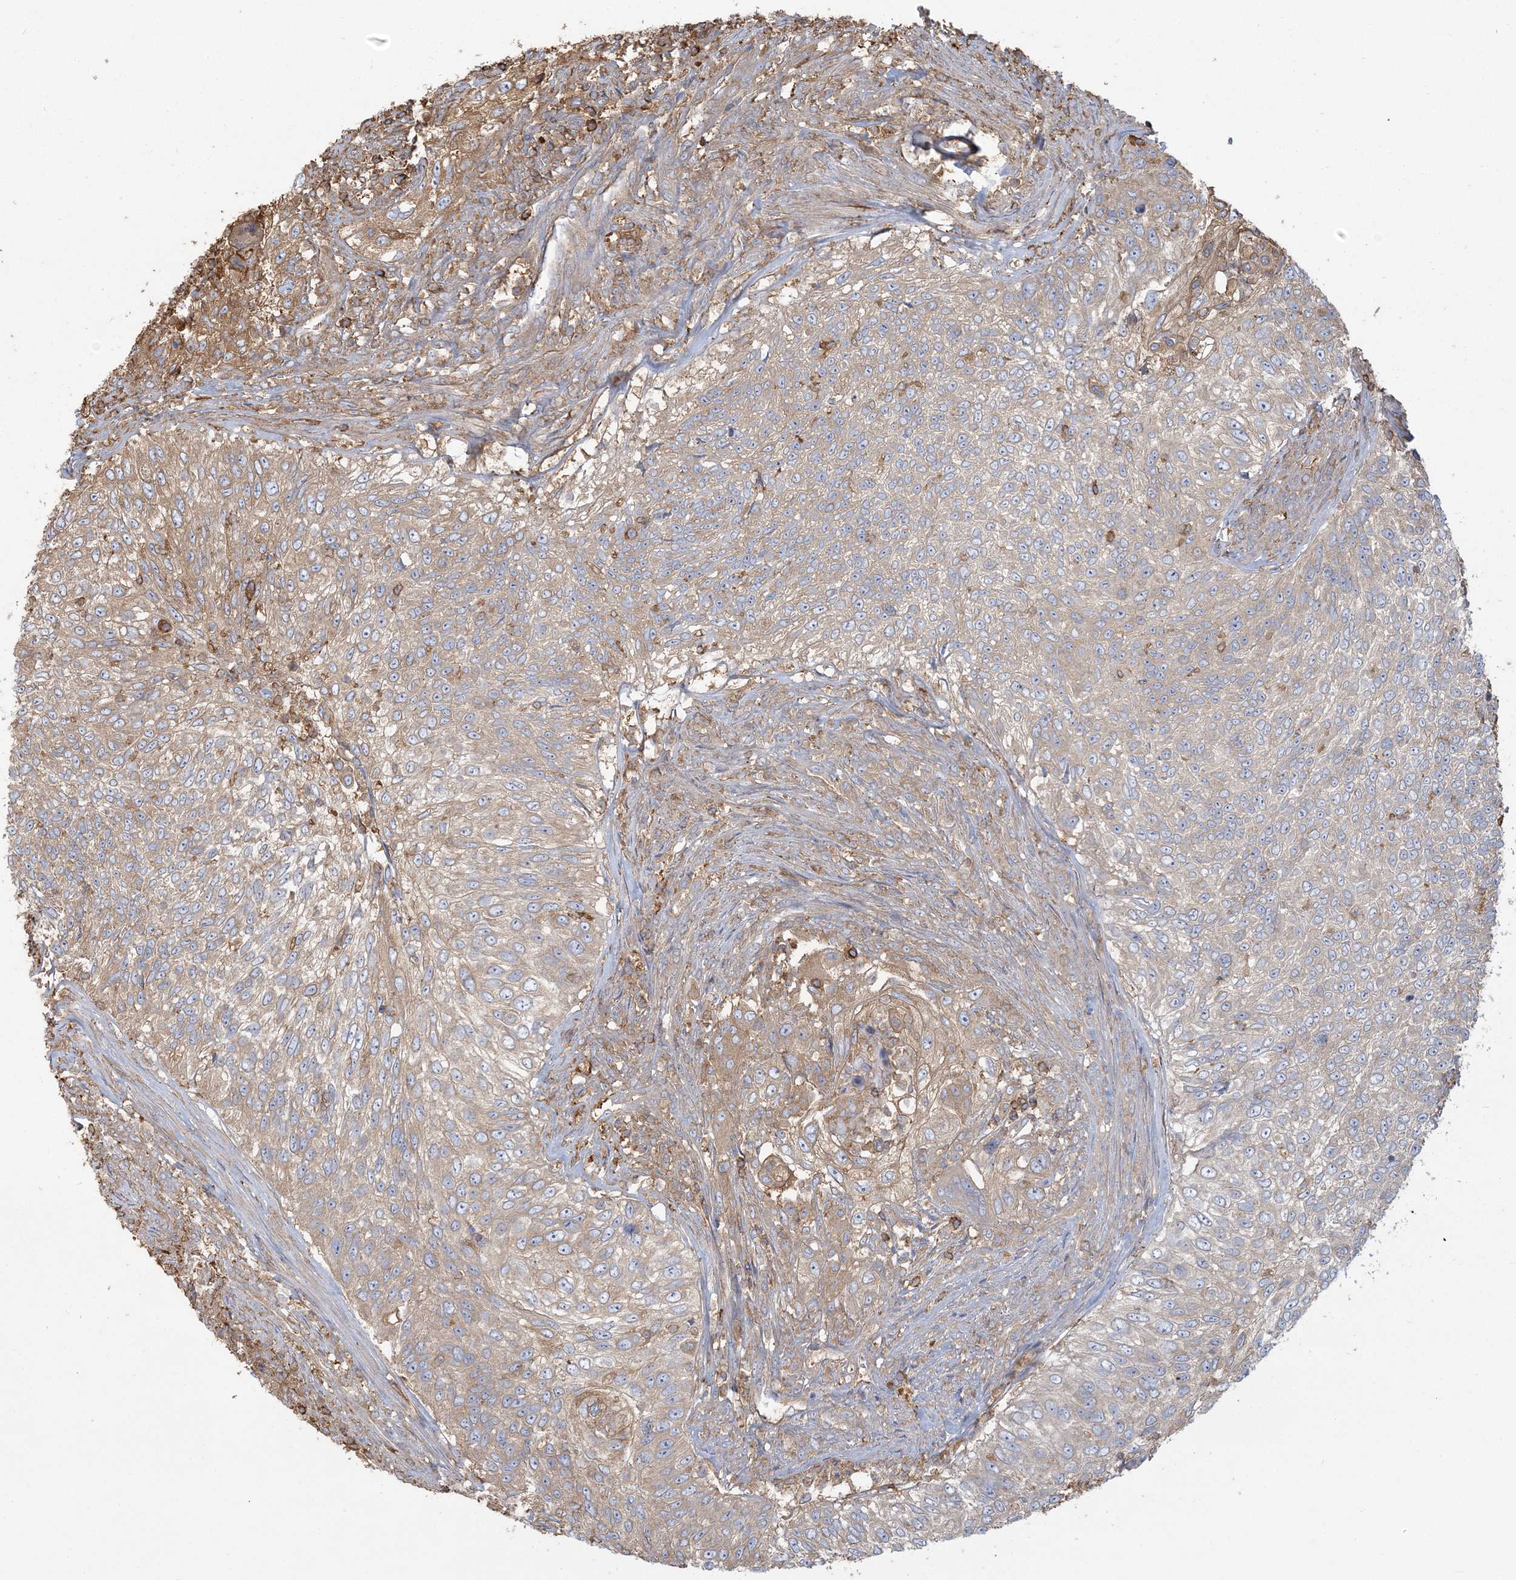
{"staining": {"intensity": "moderate", "quantity": "25%-75%", "location": "cytoplasmic/membranous"}, "tissue": "urothelial cancer", "cell_type": "Tumor cells", "image_type": "cancer", "snomed": [{"axis": "morphology", "description": "Urothelial carcinoma, High grade"}, {"axis": "topography", "description": "Urinary bladder"}], "caption": "This image displays immunohistochemistry staining of human urothelial cancer, with medium moderate cytoplasmic/membranous staining in approximately 25%-75% of tumor cells.", "gene": "ANKS1A", "patient": {"sex": "female", "age": 60}}